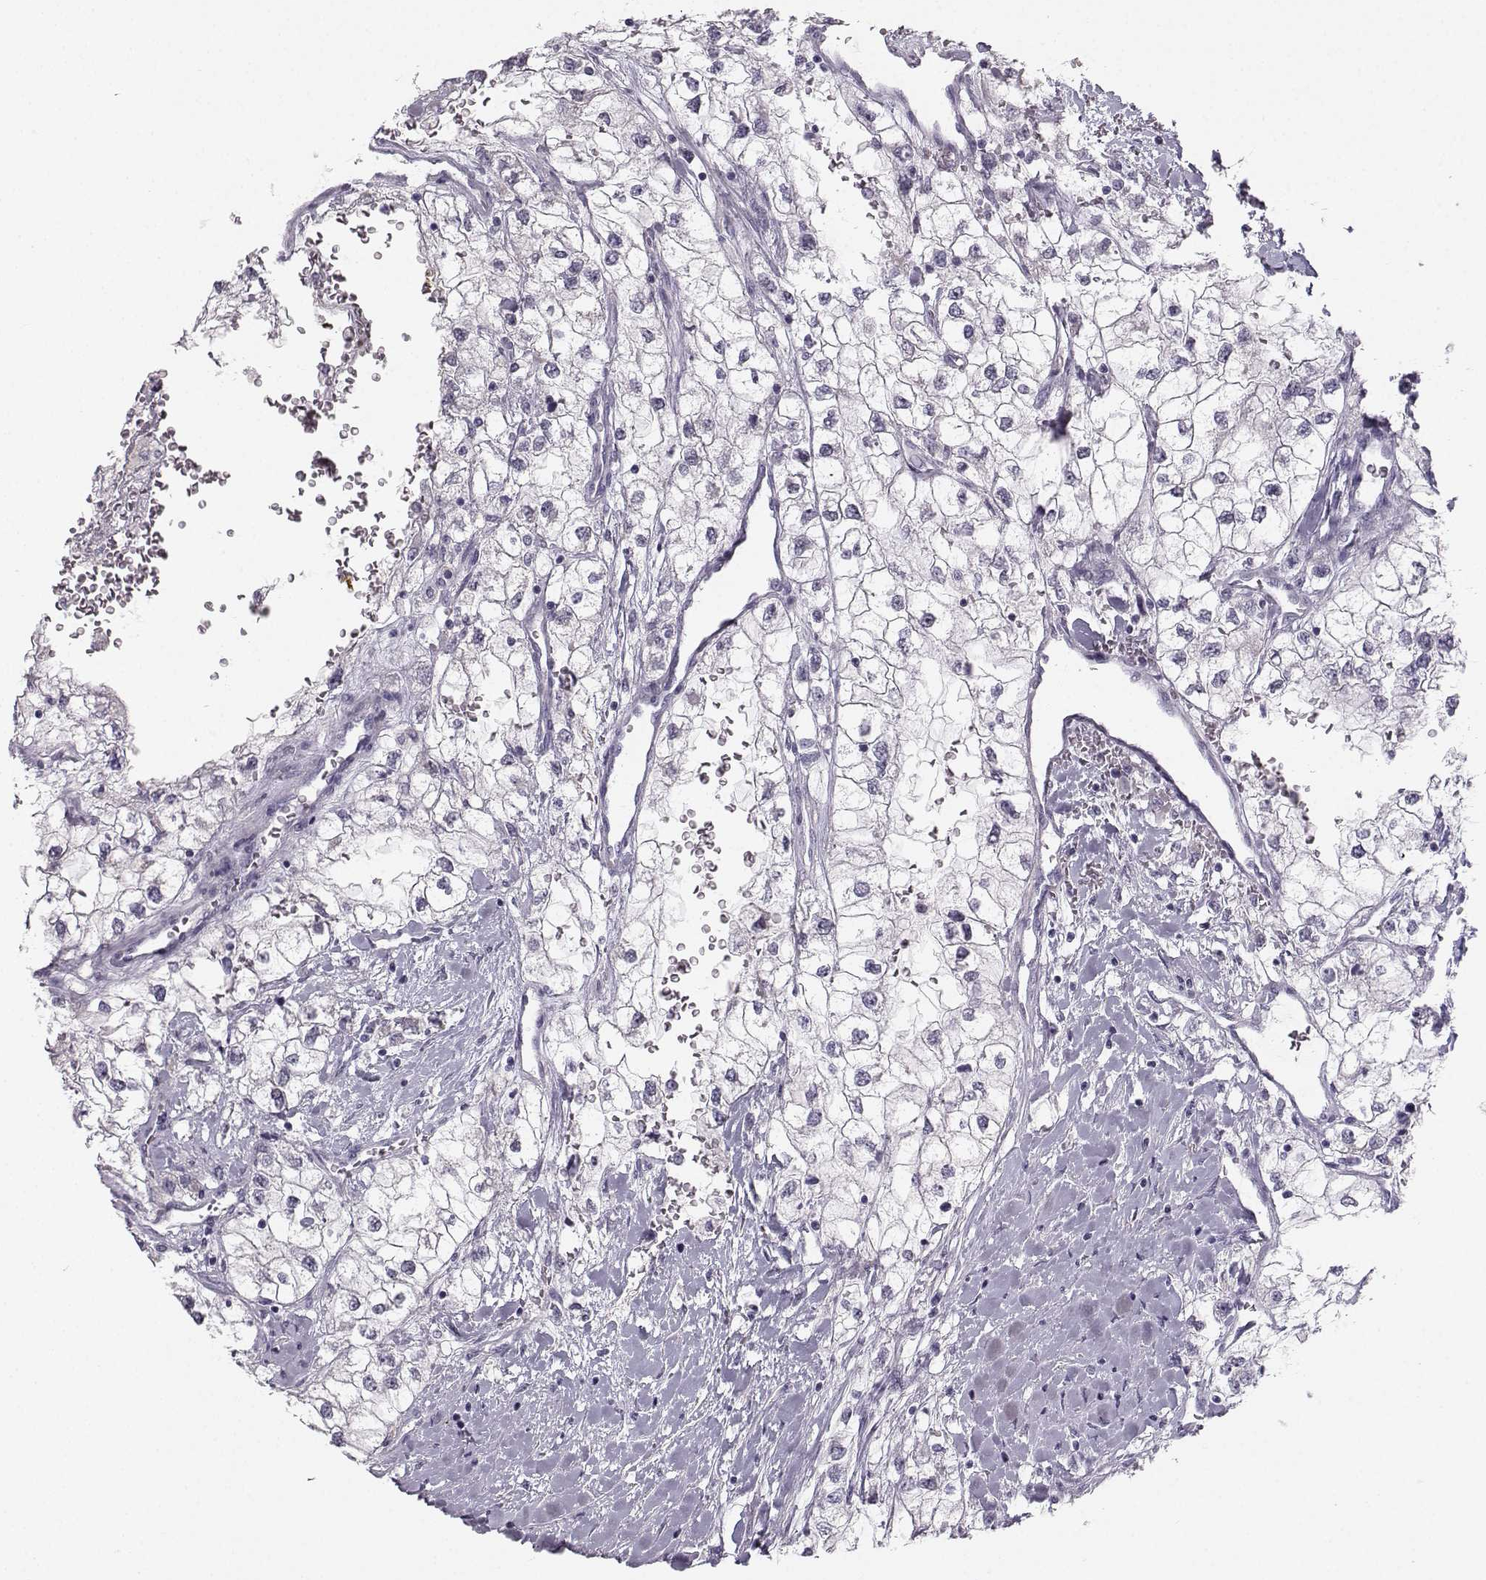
{"staining": {"intensity": "negative", "quantity": "none", "location": "none"}, "tissue": "renal cancer", "cell_type": "Tumor cells", "image_type": "cancer", "snomed": [{"axis": "morphology", "description": "Adenocarcinoma, NOS"}, {"axis": "topography", "description": "Kidney"}], "caption": "DAB immunohistochemical staining of adenocarcinoma (renal) reveals no significant staining in tumor cells. Nuclei are stained in blue.", "gene": "CASR", "patient": {"sex": "male", "age": 59}}